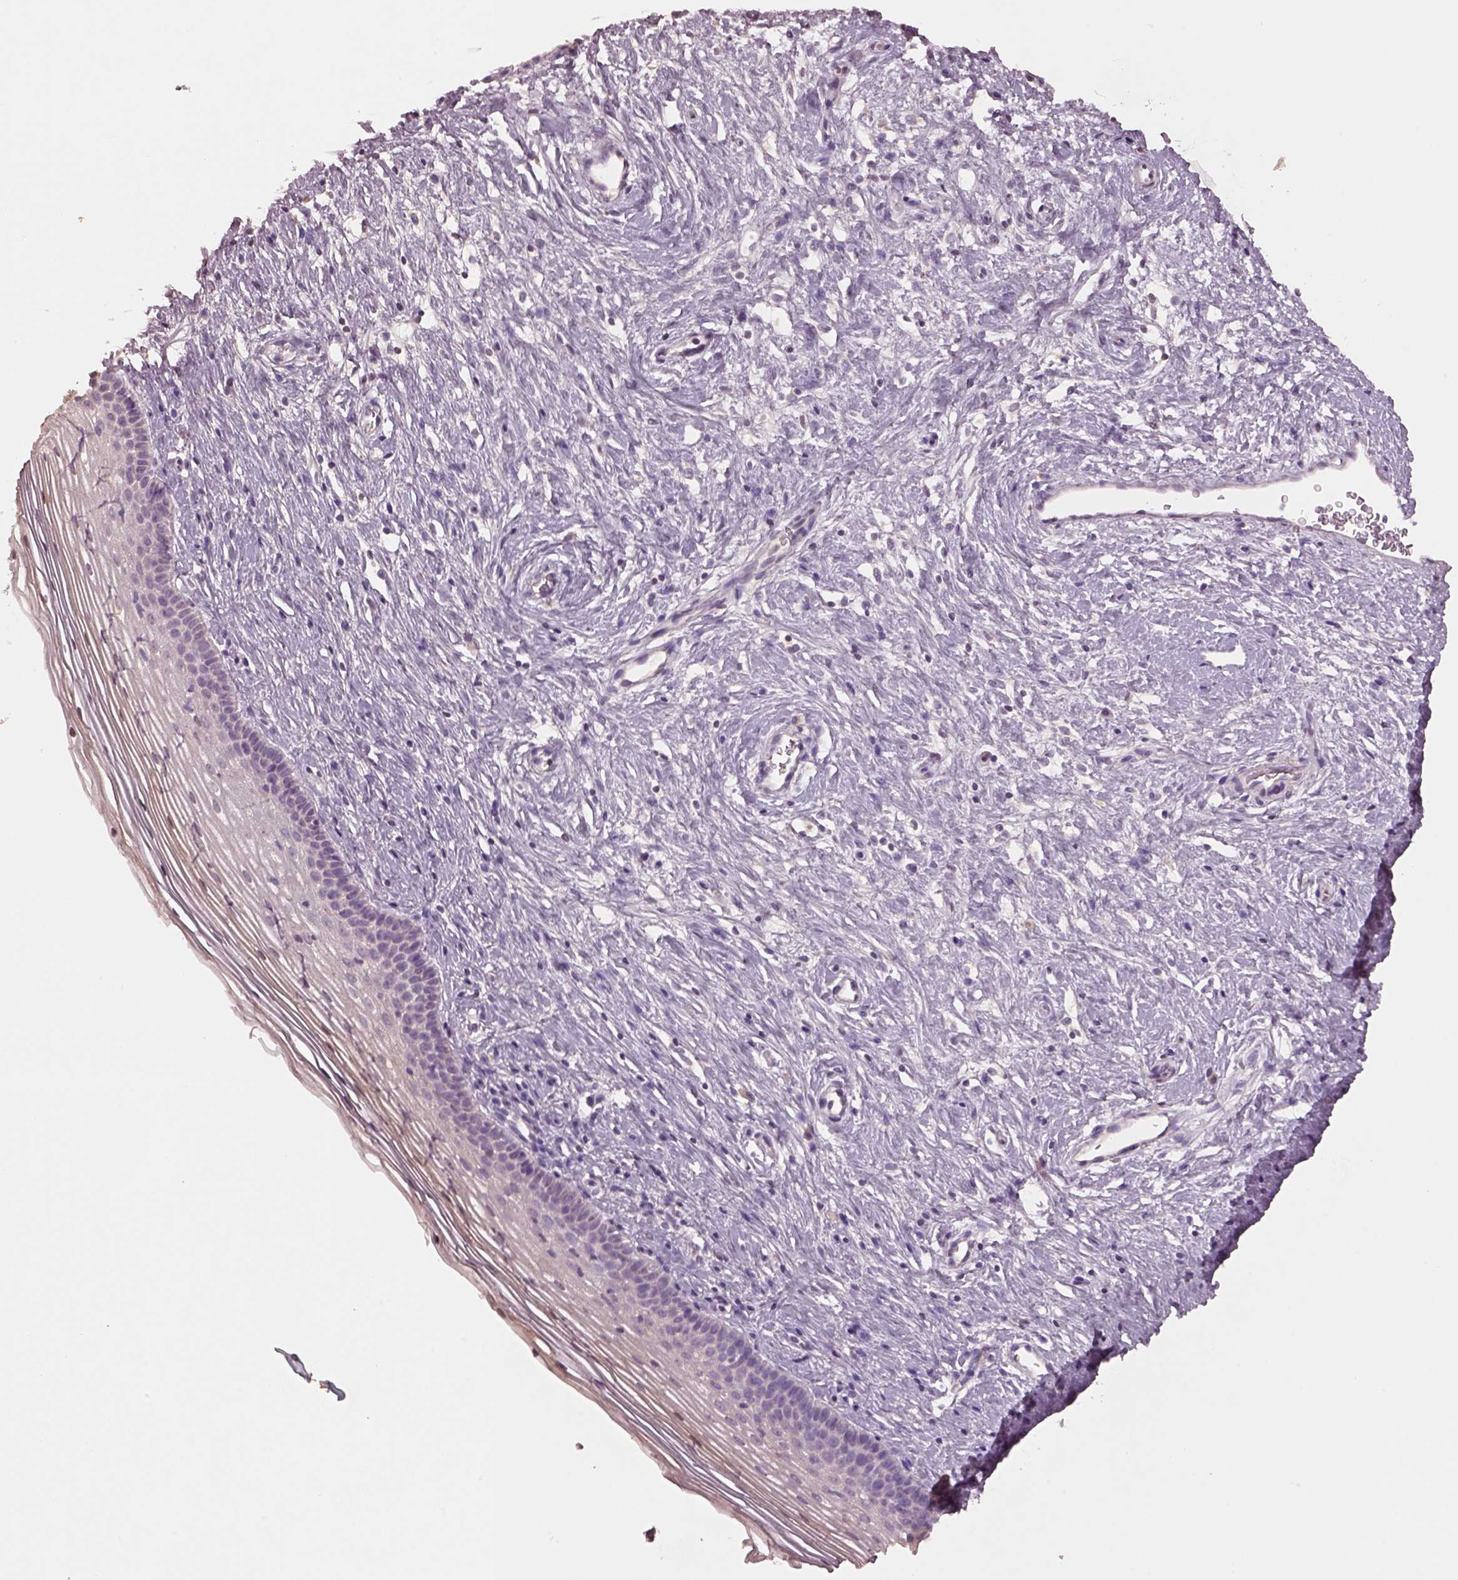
{"staining": {"intensity": "negative", "quantity": "none", "location": "none"}, "tissue": "cervix", "cell_type": "Glandular cells", "image_type": "normal", "snomed": [{"axis": "morphology", "description": "Normal tissue, NOS"}, {"axis": "topography", "description": "Cervix"}], "caption": "Immunohistochemistry image of benign human cervix stained for a protein (brown), which exhibits no expression in glandular cells.", "gene": "KCNIP3", "patient": {"sex": "female", "age": 39}}